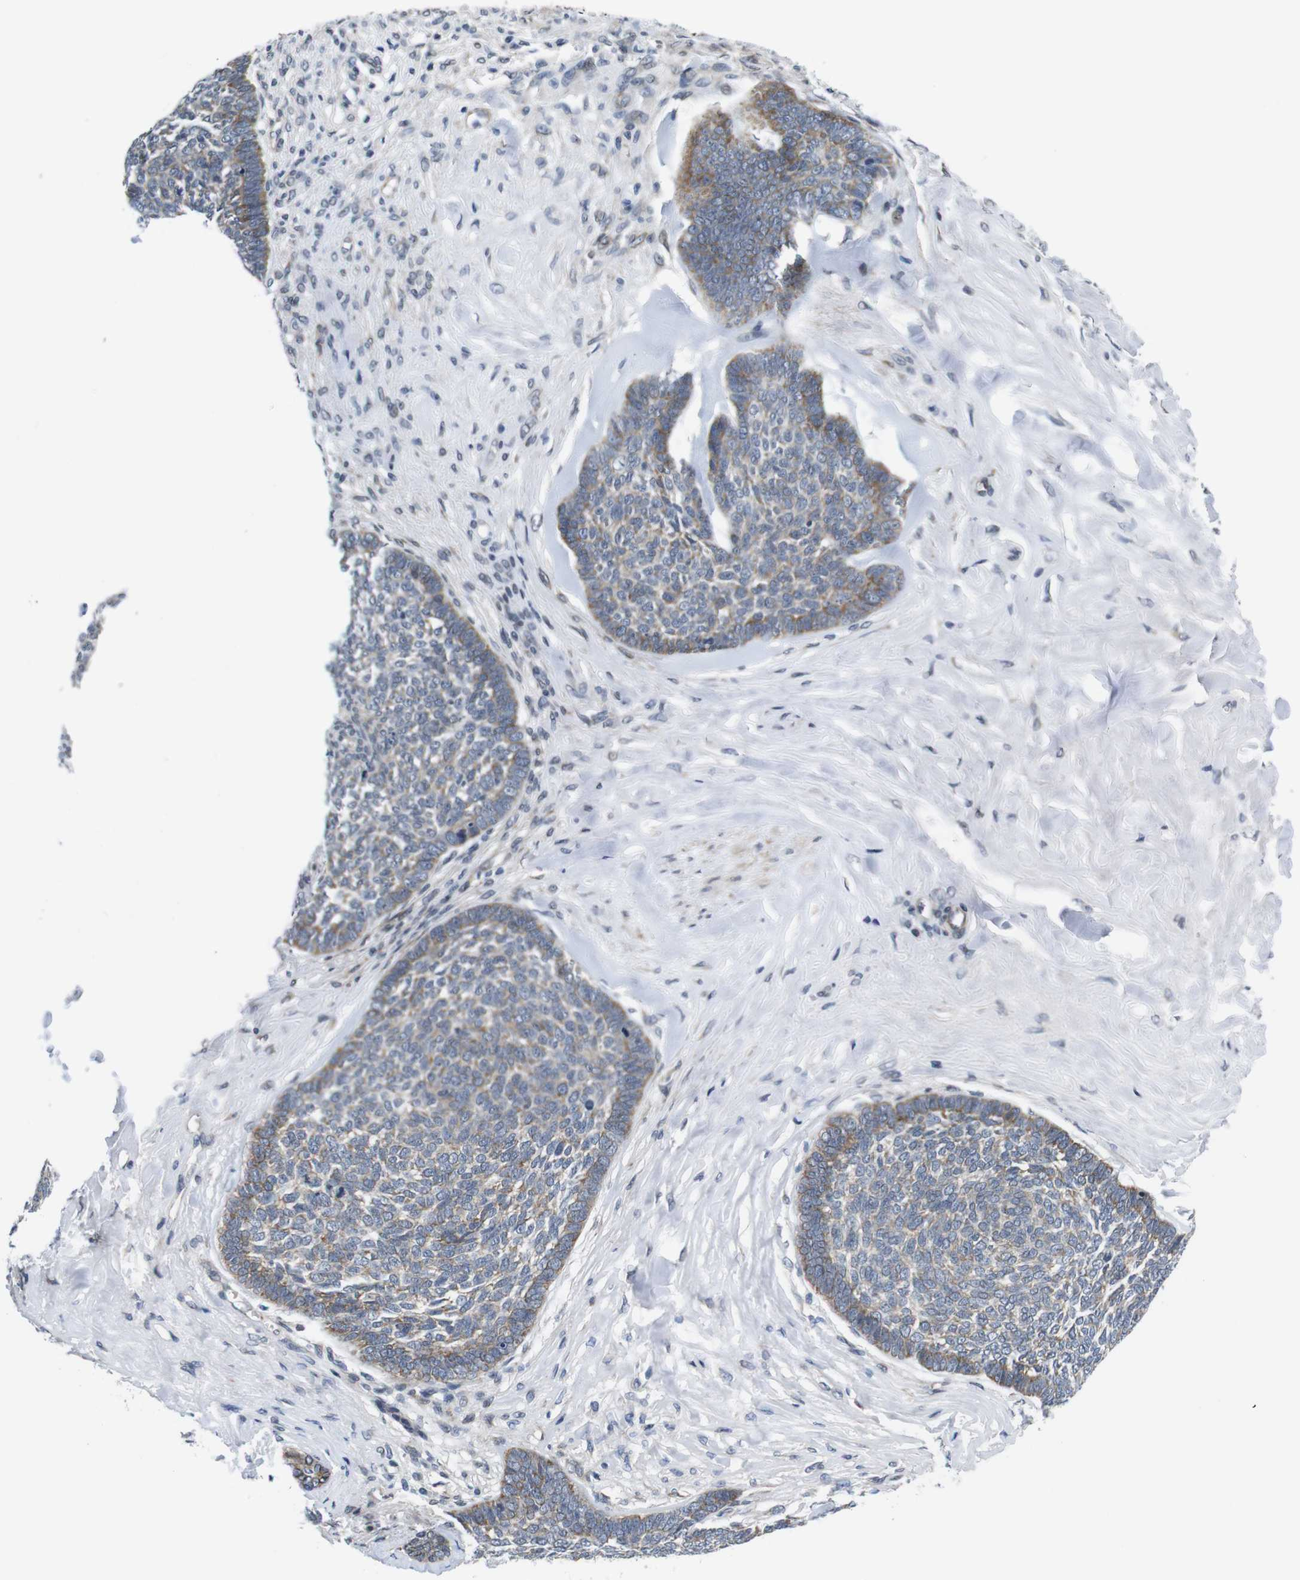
{"staining": {"intensity": "moderate", "quantity": ">75%", "location": "cytoplasmic/membranous"}, "tissue": "skin cancer", "cell_type": "Tumor cells", "image_type": "cancer", "snomed": [{"axis": "morphology", "description": "Basal cell carcinoma"}, {"axis": "topography", "description": "Skin"}], "caption": "The micrograph displays a brown stain indicating the presence of a protein in the cytoplasmic/membranous of tumor cells in basal cell carcinoma (skin).", "gene": "SOCS3", "patient": {"sex": "male", "age": 84}}